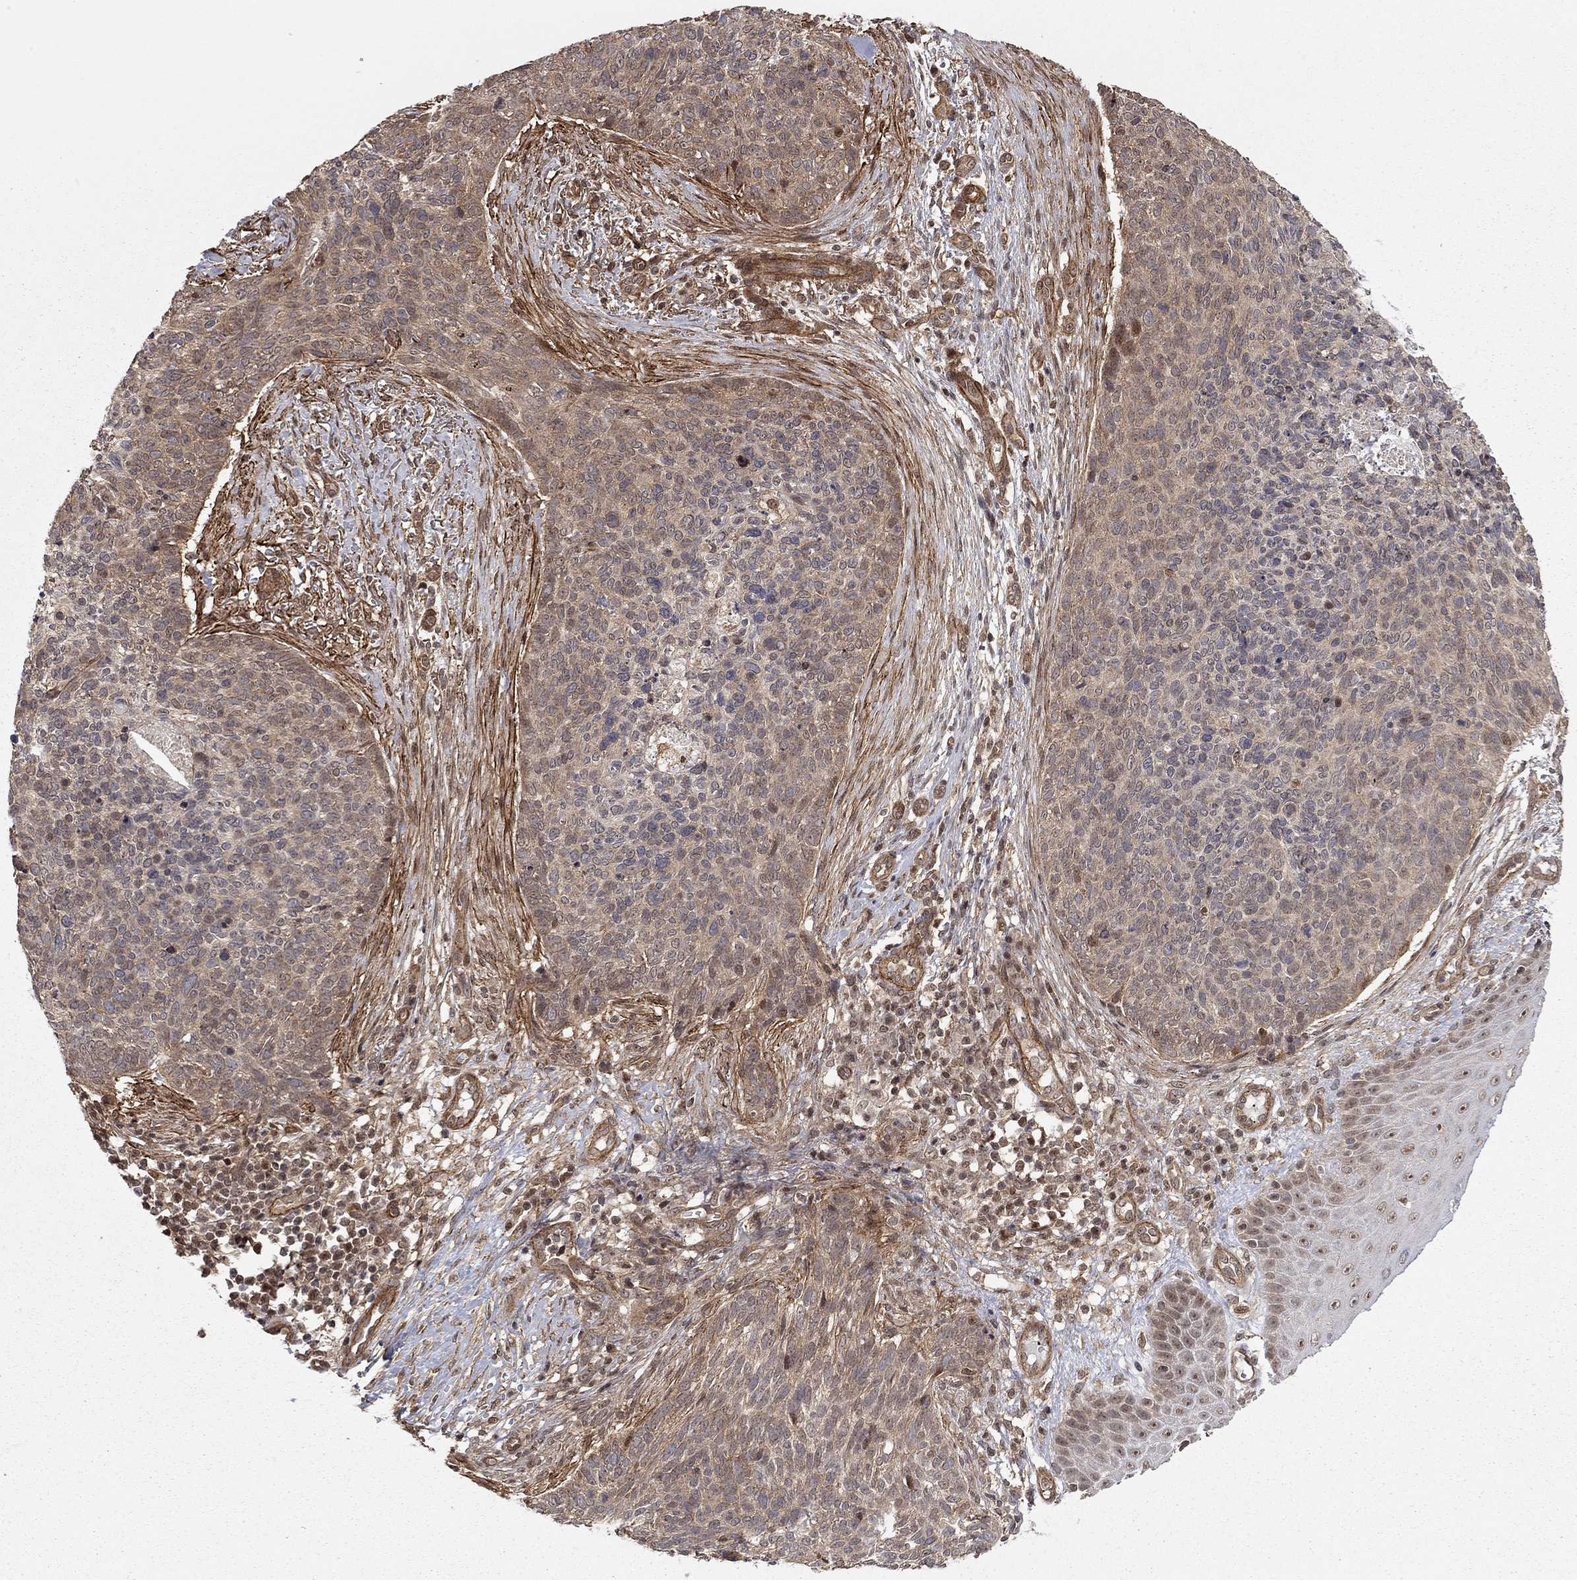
{"staining": {"intensity": "weak", "quantity": ">75%", "location": "cytoplasmic/membranous"}, "tissue": "skin cancer", "cell_type": "Tumor cells", "image_type": "cancer", "snomed": [{"axis": "morphology", "description": "Basal cell carcinoma"}, {"axis": "topography", "description": "Skin"}], "caption": "A low amount of weak cytoplasmic/membranous positivity is identified in about >75% of tumor cells in skin cancer tissue. (Stains: DAB in brown, nuclei in blue, Microscopy: brightfield microscopy at high magnification).", "gene": "TDP1", "patient": {"sex": "male", "age": 64}}